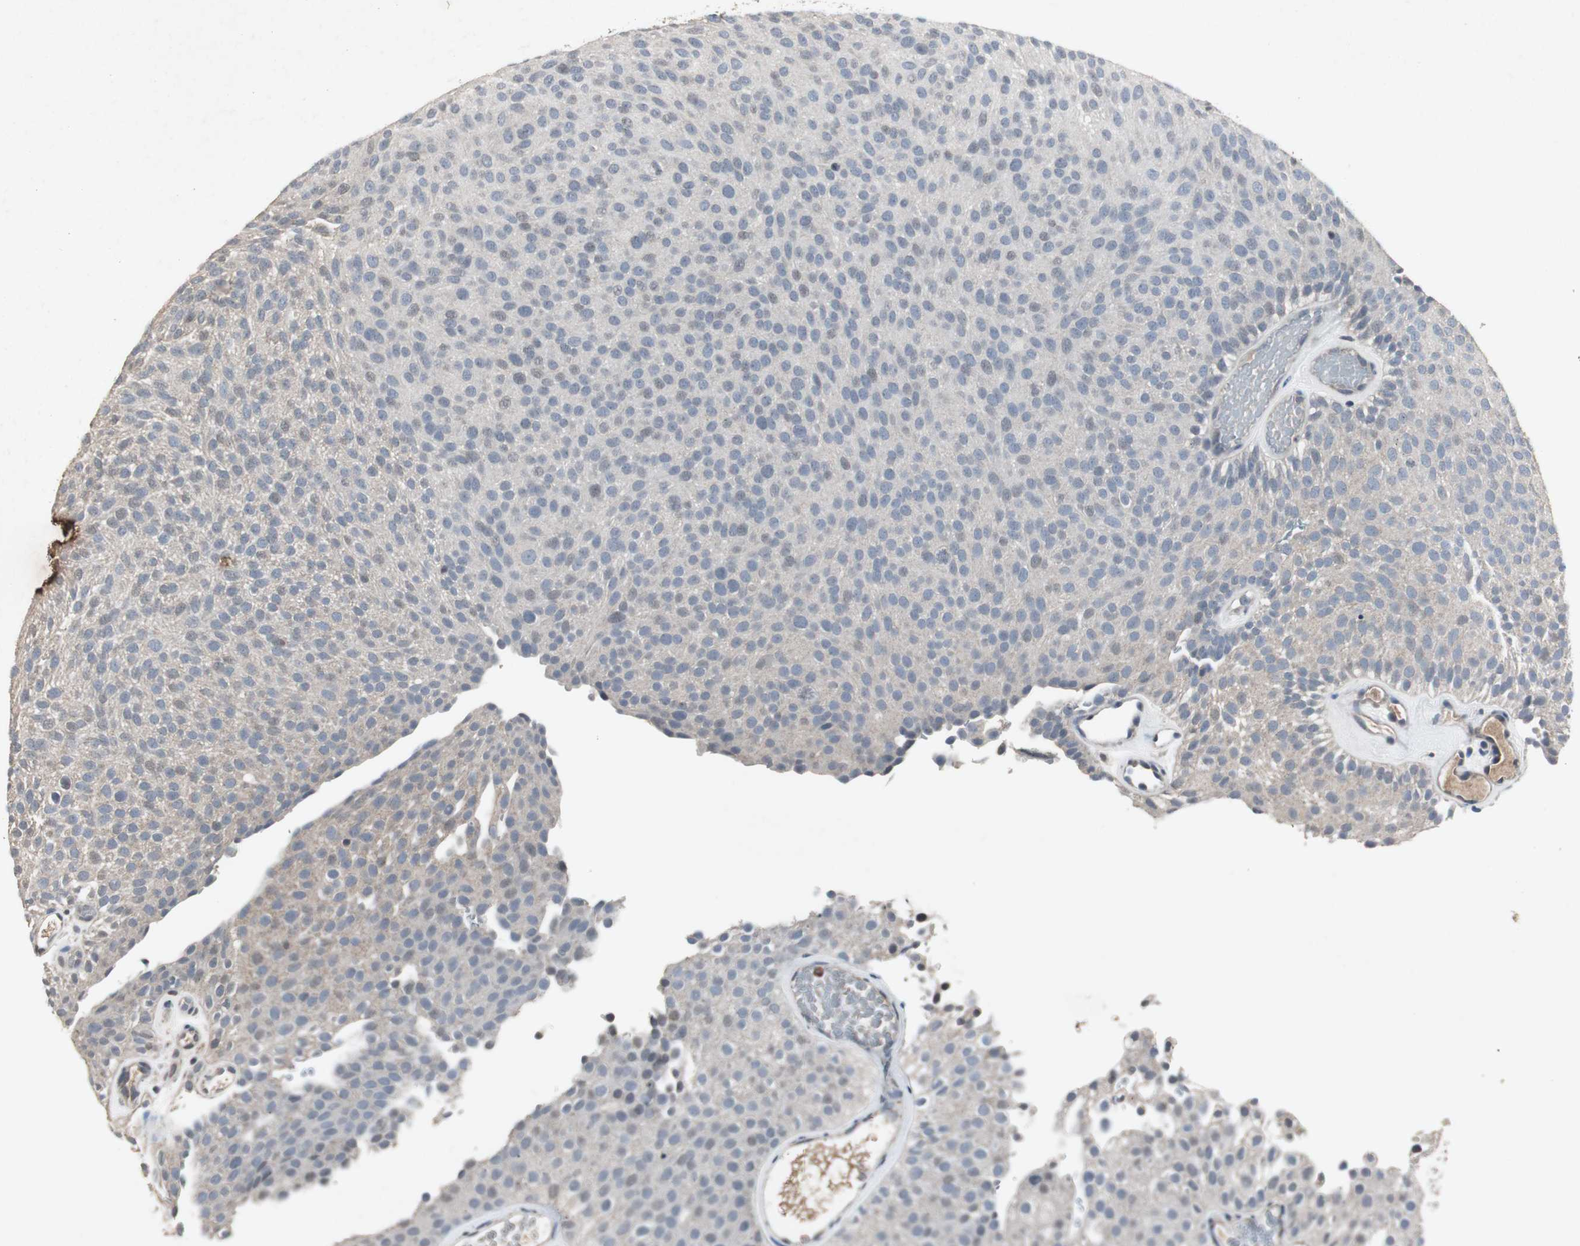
{"staining": {"intensity": "weak", "quantity": "<25%", "location": "nuclear"}, "tissue": "urothelial cancer", "cell_type": "Tumor cells", "image_type": "cancer", "snomed": [{"axis": "morphology", "description": "Urothelial carcinoma, Low grade"}, {"axis": "topography", "description": "Urinary bladder"}], "caption": "This is an immunohistochemistry micrograph of human urothelial carcinoma (low-grade). There is no expression in tumor cells.", "gene": "ADNP2", "patient": {"sex": "male", "age": 78}}